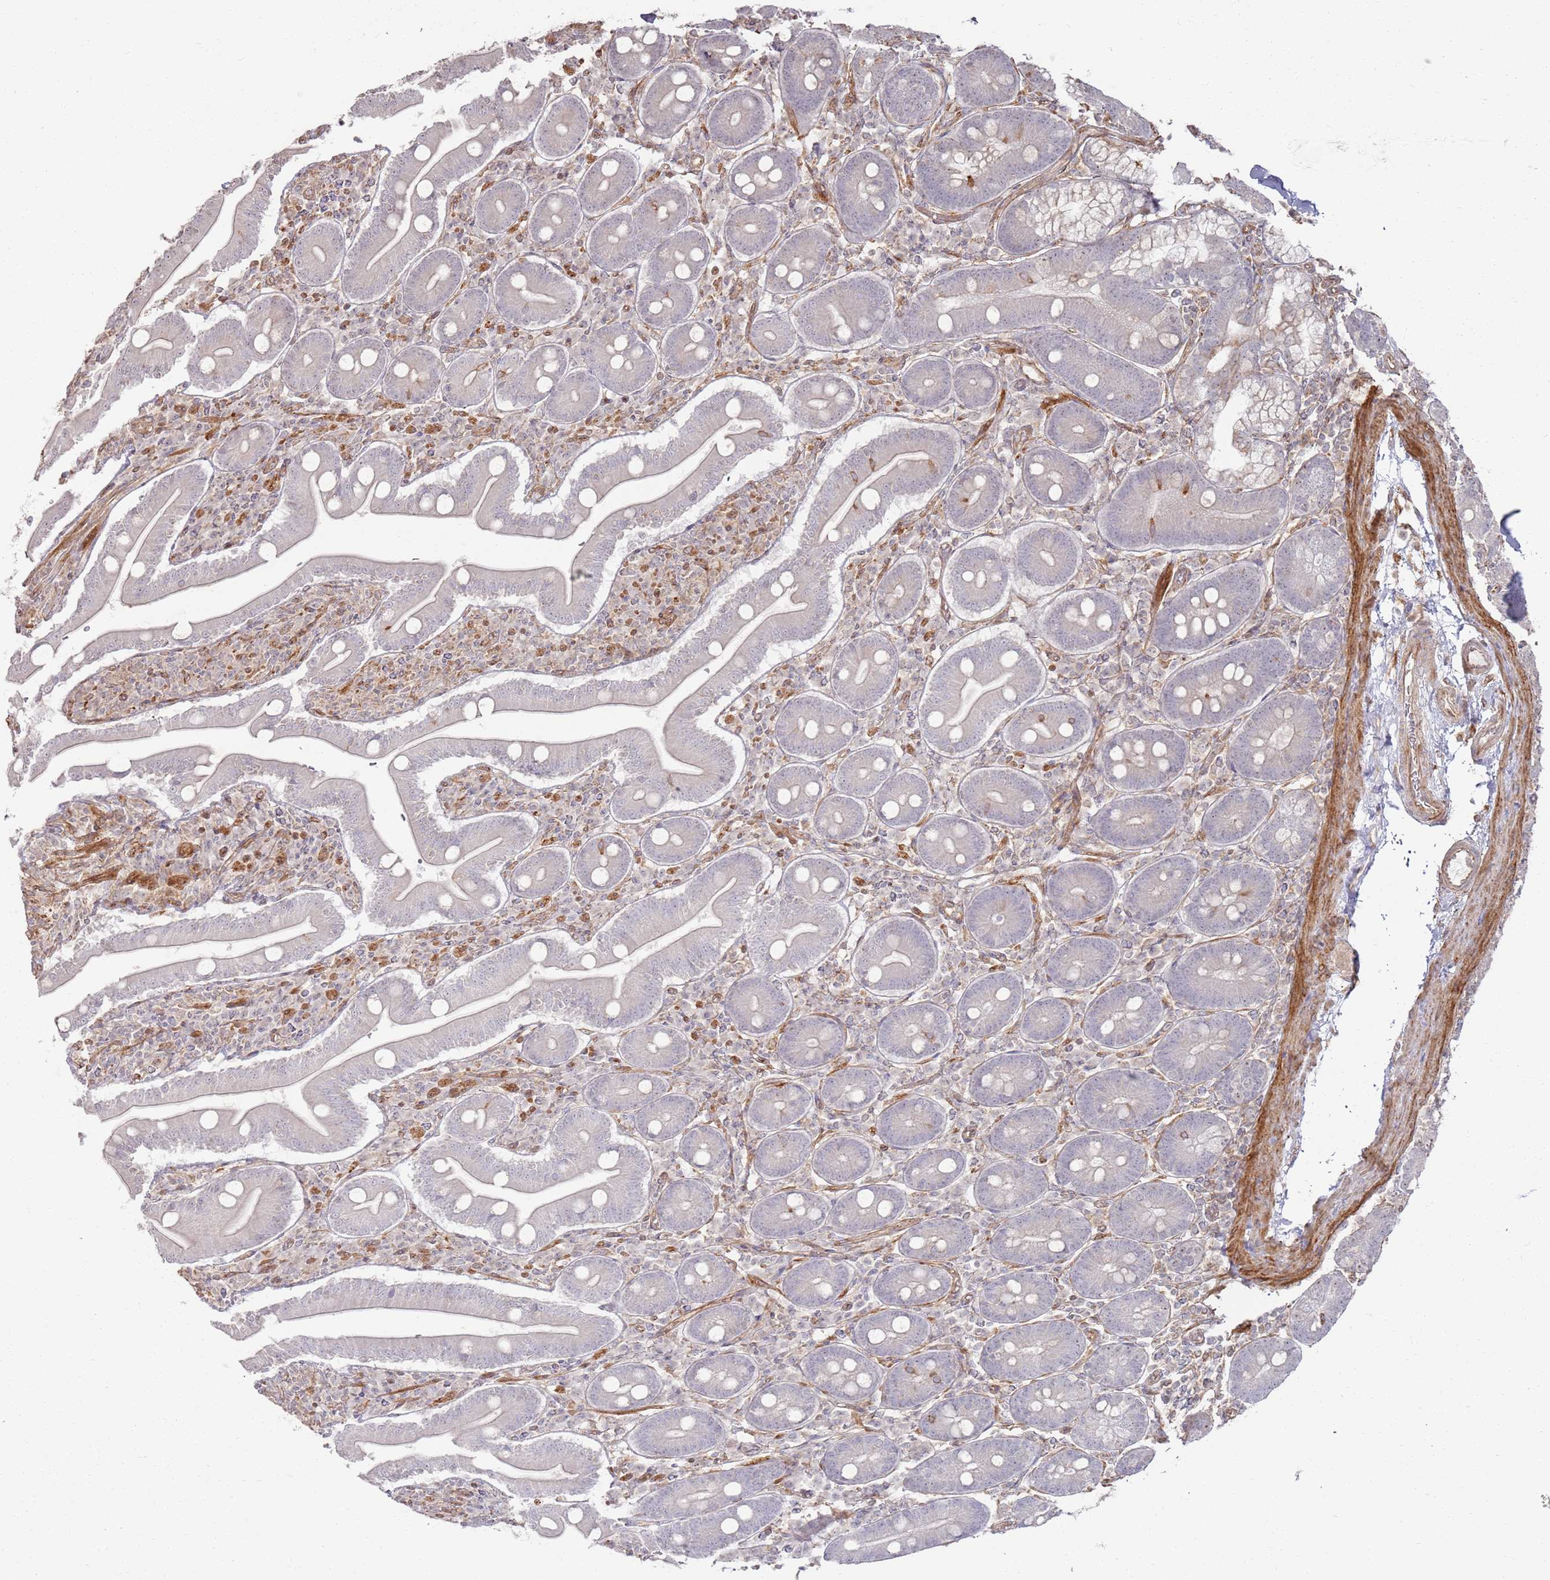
{"staining": {"intensity": "negative", "quantity": "none", "location": "none"}, "tissue": "duodenum", "cell_type": "Glandular cells", "image_type": "normal", "snomed": [{"axis": "morphology", "description": "Normal tissue, NOS"}, {"axis": "topography", "description": "Duodenum"}], "caption": "Glandular cells are negative for protein expression in unremarkable human duodenum. Brightfield microscopy of immunohistochemistry (IHC) stained with DAB (3,3'-diaminobenzidine) (brown) and hematoxylin (blue), captured at high magnification.", "gene": "PHF21A", "patient": {"sex": "male", "age": 35}}